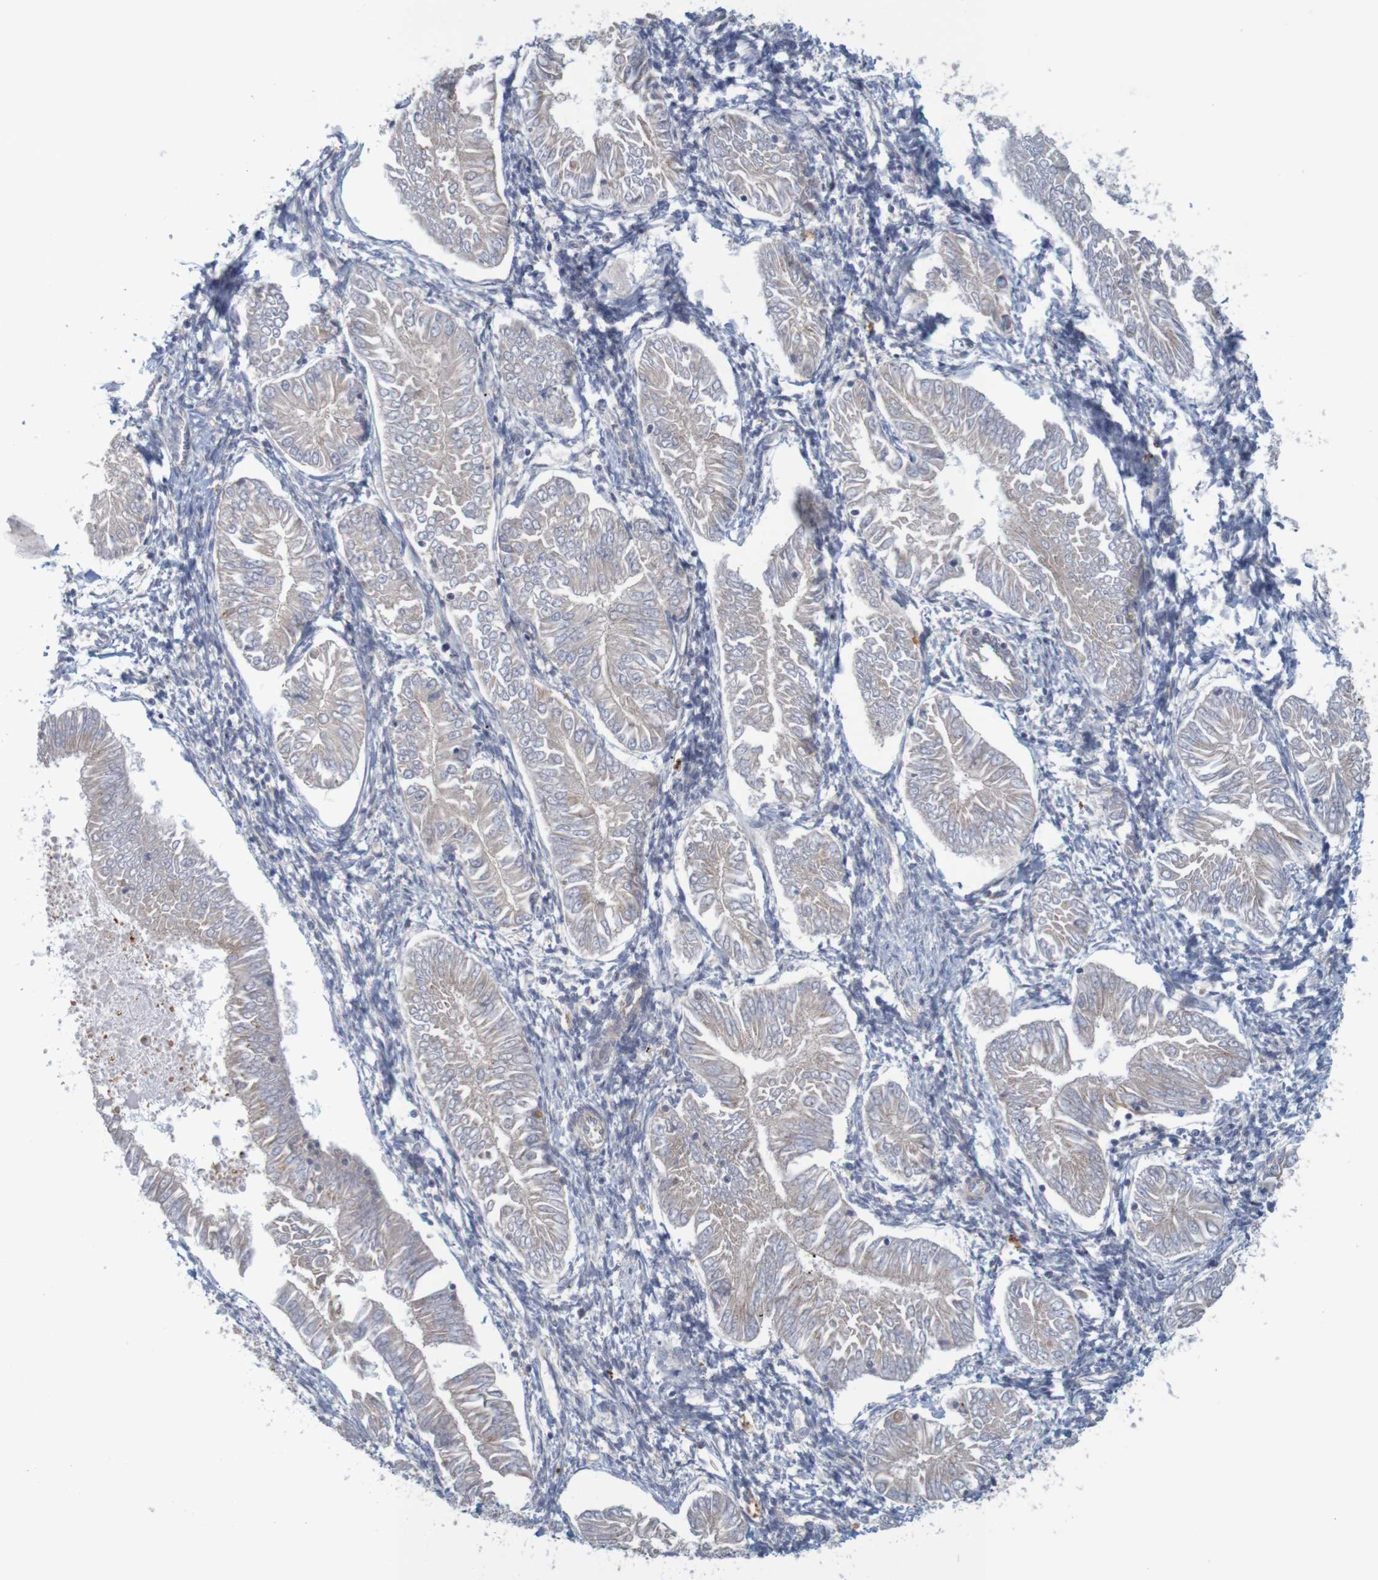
{"staining": {"intensity": "weak", "quantity": "<25%", "location": "cytoplasmic/membranous"}, "tissue": "endometrial cancer", "cell_type": "Tumor cells", "image_type": "cancer", "snomed": [{"axis": "morphology", "description": "Adenocarcinoma, NOS"}, {"axis": "topography", "description": "Endometrium"}], "caption": "Human endometrial cancer stained for a protein using immunohistochemistry demonstrates no expression in tumor cells.", "gene": "KRT23", "patient": {"sex": "female", "age": 53}}